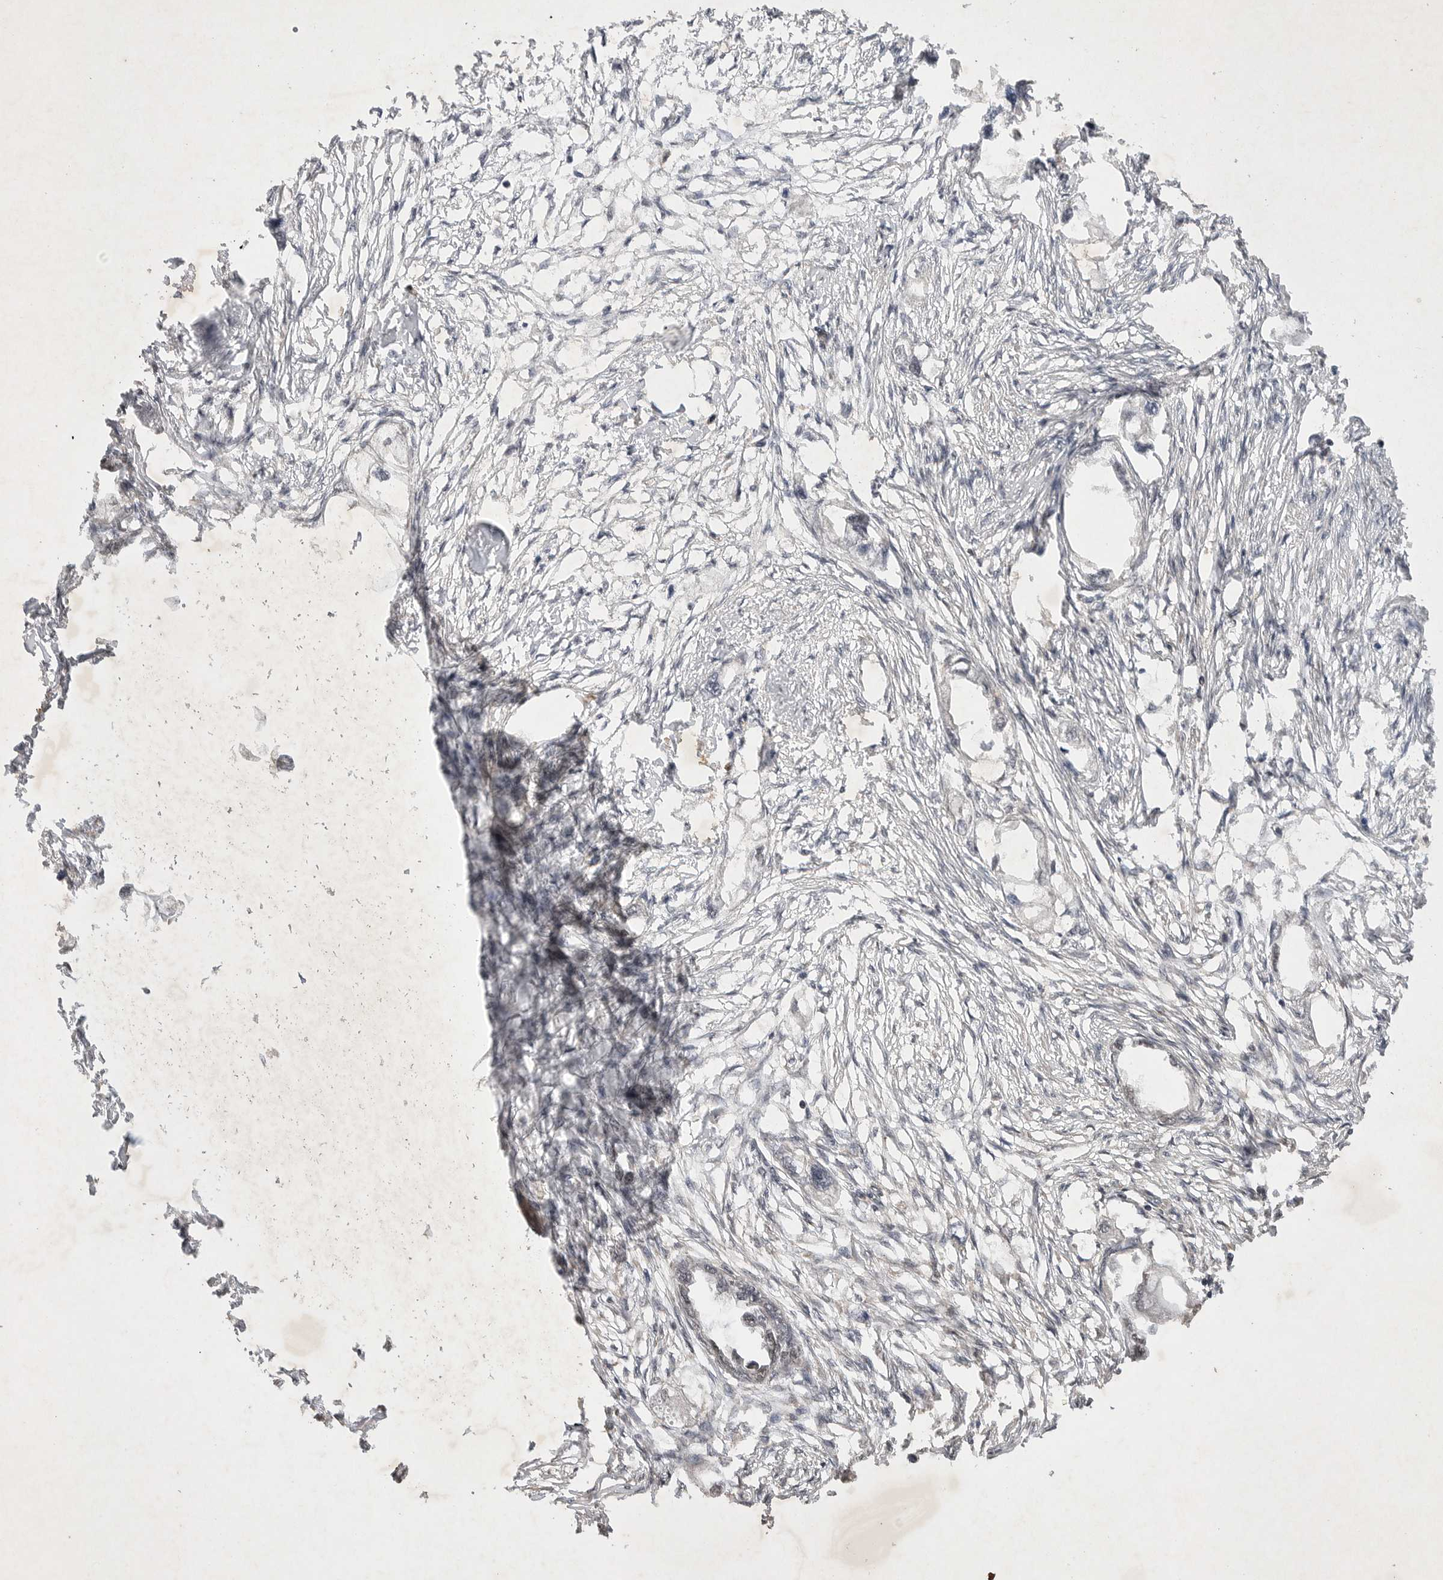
{"staining": {"intensity": "negative", "quantity": "none", "location": "none"}, "tissue": "endometrial cancer", "cell_type": "Tumor cells", "image_type": "cancer", "snomed": [{"axis": "morphology", "description": "Adenocarcinoma, NOS"}, {"axis": "morphology", "description": "Adenocarcinoma, metastatic, NOS"}, {"axis": "topography", "description": "Adipose tissue"}, {"axis": "topography", "description": "Endometrium"}], "caption": "DAB (3,3'-diaminobenzidine) immunohistochemical staining of endometrial cancer (adenocarcinoma) reveals no significant staining in tumor cells.", "gene": "EDEM3", "patient": {"sex": "female", "age": 67}}